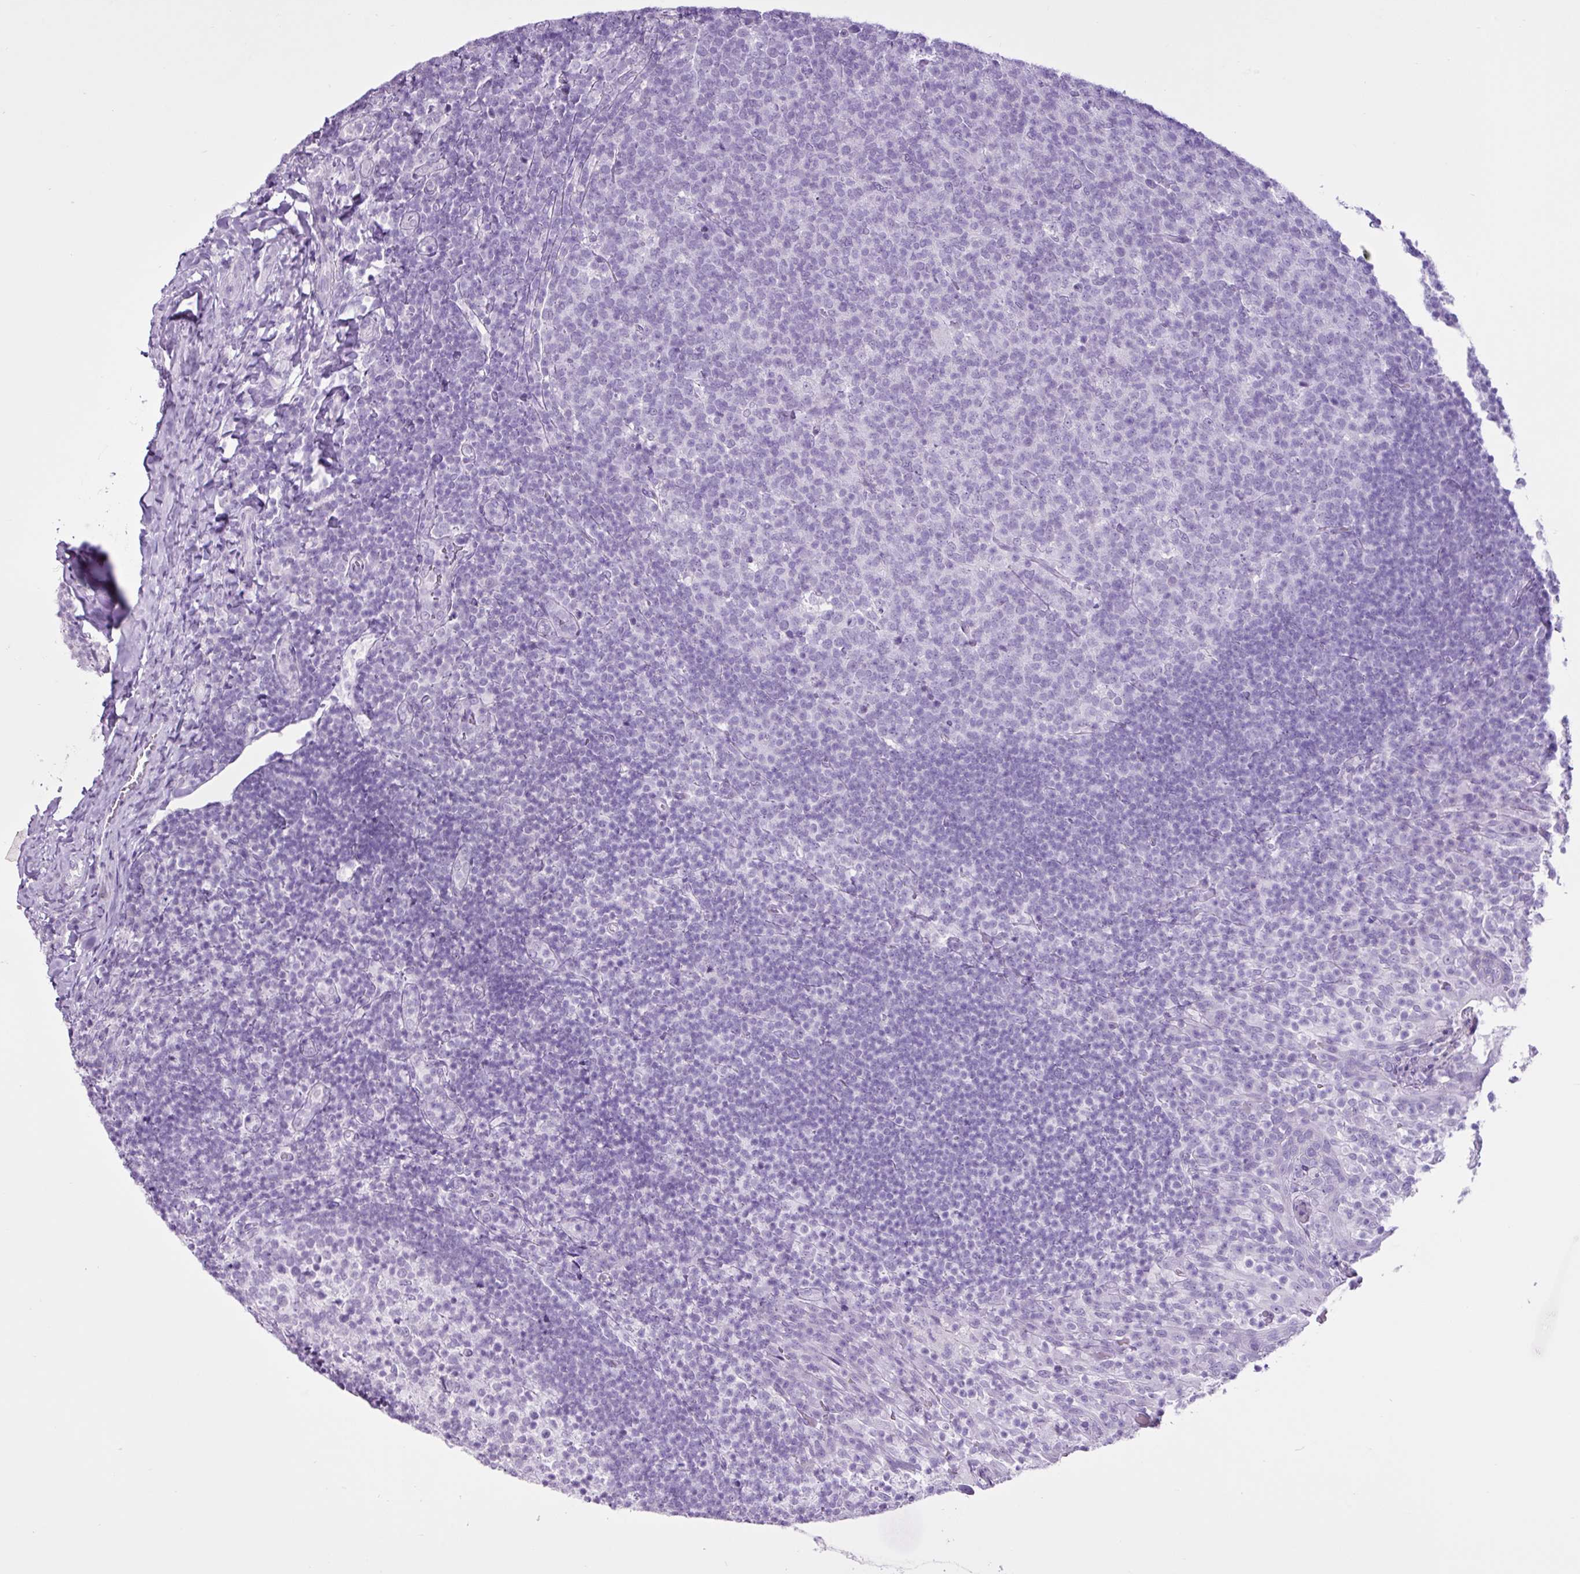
{"staining": {"intensity": "negative", "quantity": "none", "location": "none"}, "tissue": "tonsil", "cell_type": "Germinal center cells", "image_type": "normal", "snomed": [{"axis": "morphology", "description": "Normal tissue, NOS"}, {"axis": "topography", "description": "Tonsil"}], "caption": "The image displays no significant positivity in germinal center cells of tonsil. The staining was performed using DAB (3,3'-diaminobenzidine) to visualize the protein expression in brown, while the nuclei were stained in blue with hematoxylin (Magnification: 20x).", "gene": "PGR", "patient": {"sex": "female", "age": 10}}